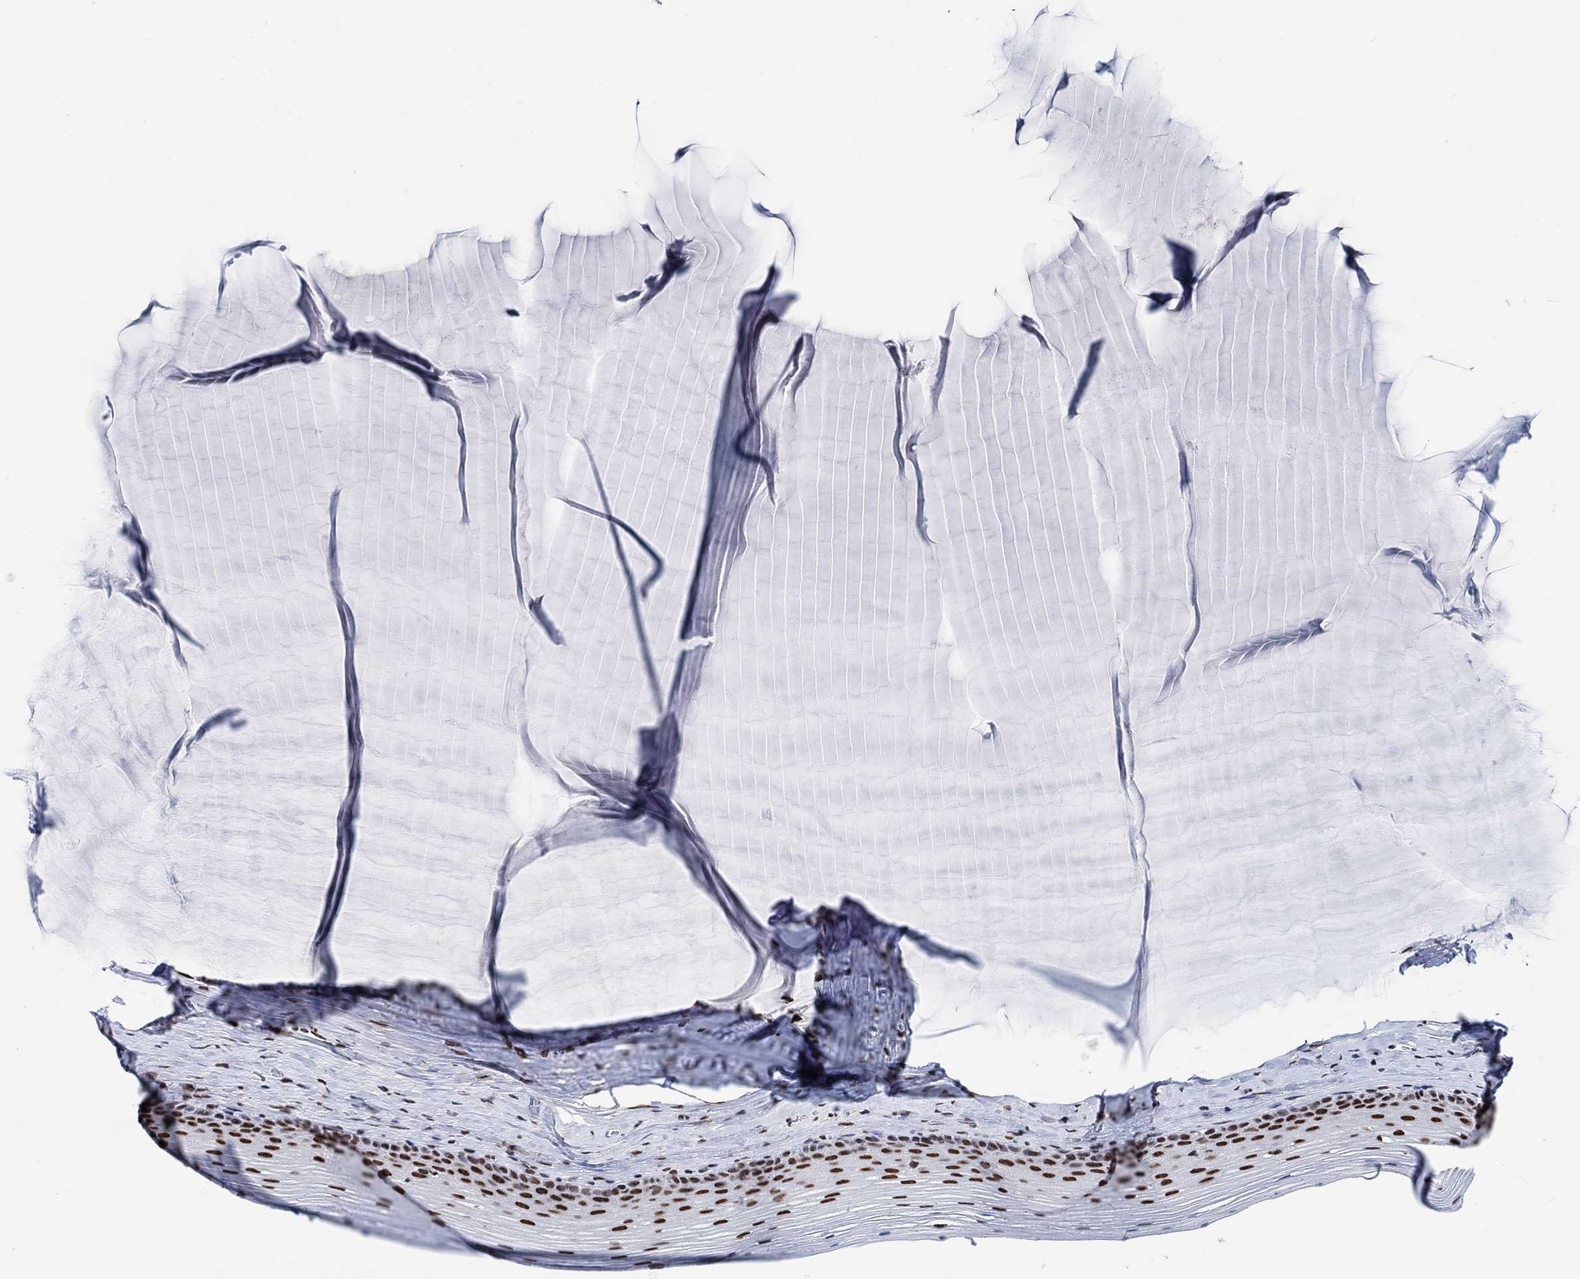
{"staining": {"intensity": "strong", "quantity": ">75%", "location": "nuclear"}, "tissue": "cervix", "cell_type": "Glandular cells", "image_type": "normal", "snomed": [{"axis": "morphology", "description": "Normal tissue, NOS"}, {"axis": "topography", "description": "Cervix"}], "caption": "Immunohistochemistry (IHC) photomicrograph of benign cervix: human cervix stained using IHC demonstrates high levels of strong protein expression localized specifically in the nuclear of glandular cells, appearing as a nuclear brown color.", "gene": "USP39", "patient": {"sex": "female", "age": 40}}